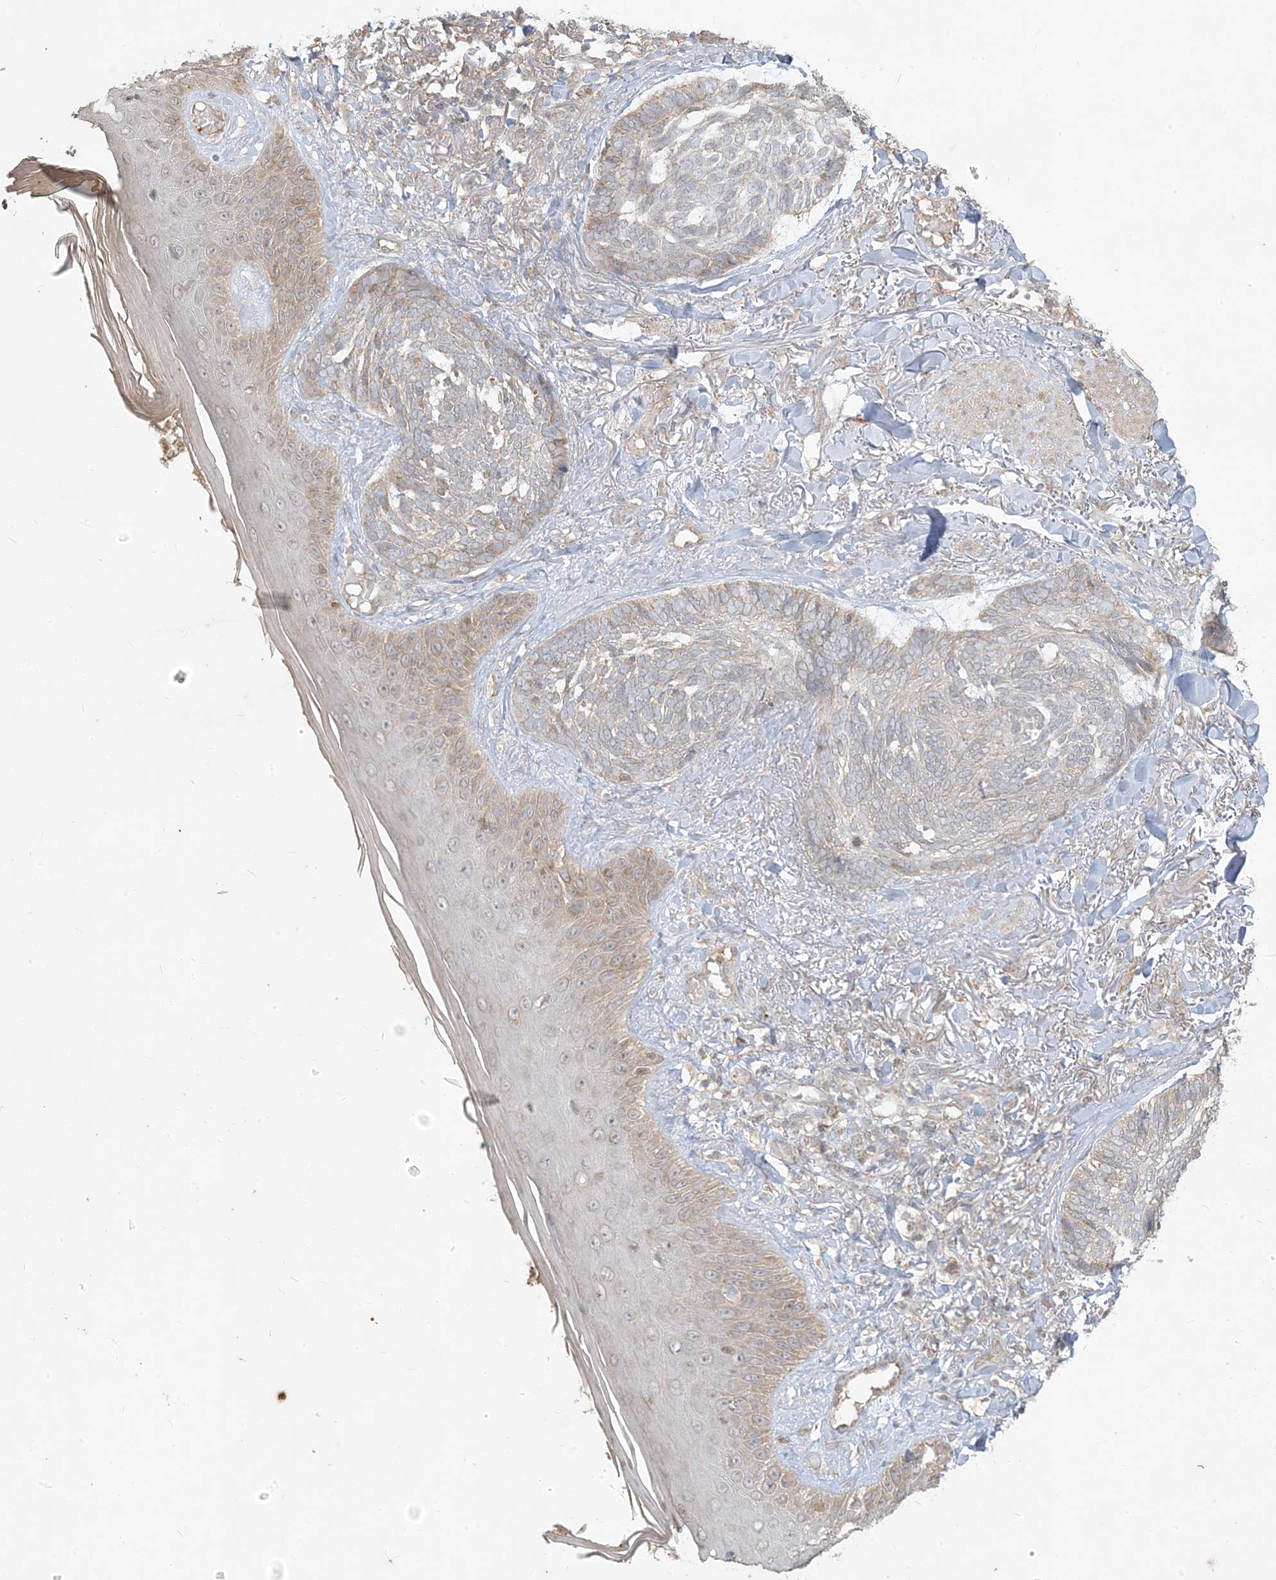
{"staining": {"intensity": "weak", "quantity": "25%-75%", "location": "cytoplasmic/membranous"}, "tissue": "skin cancer", "cell_type": "Tumor cells", "image_type": "cancer", "snomed": [{"axis": "morphology", "description": "Basal cell carcinoma"}, {"axis": "topography", "description": "Skin"}], "caption": "Immunohistochemical staining of skin basal cell carcinoma exhibits low levels of weak cytoplasmic/membranous protein expression in approximately 25%-75% of tumor cells. Nuclei are stained in blue.", "gene": "MCOLN1", "patient": {"sex": "male", "age": 43}}